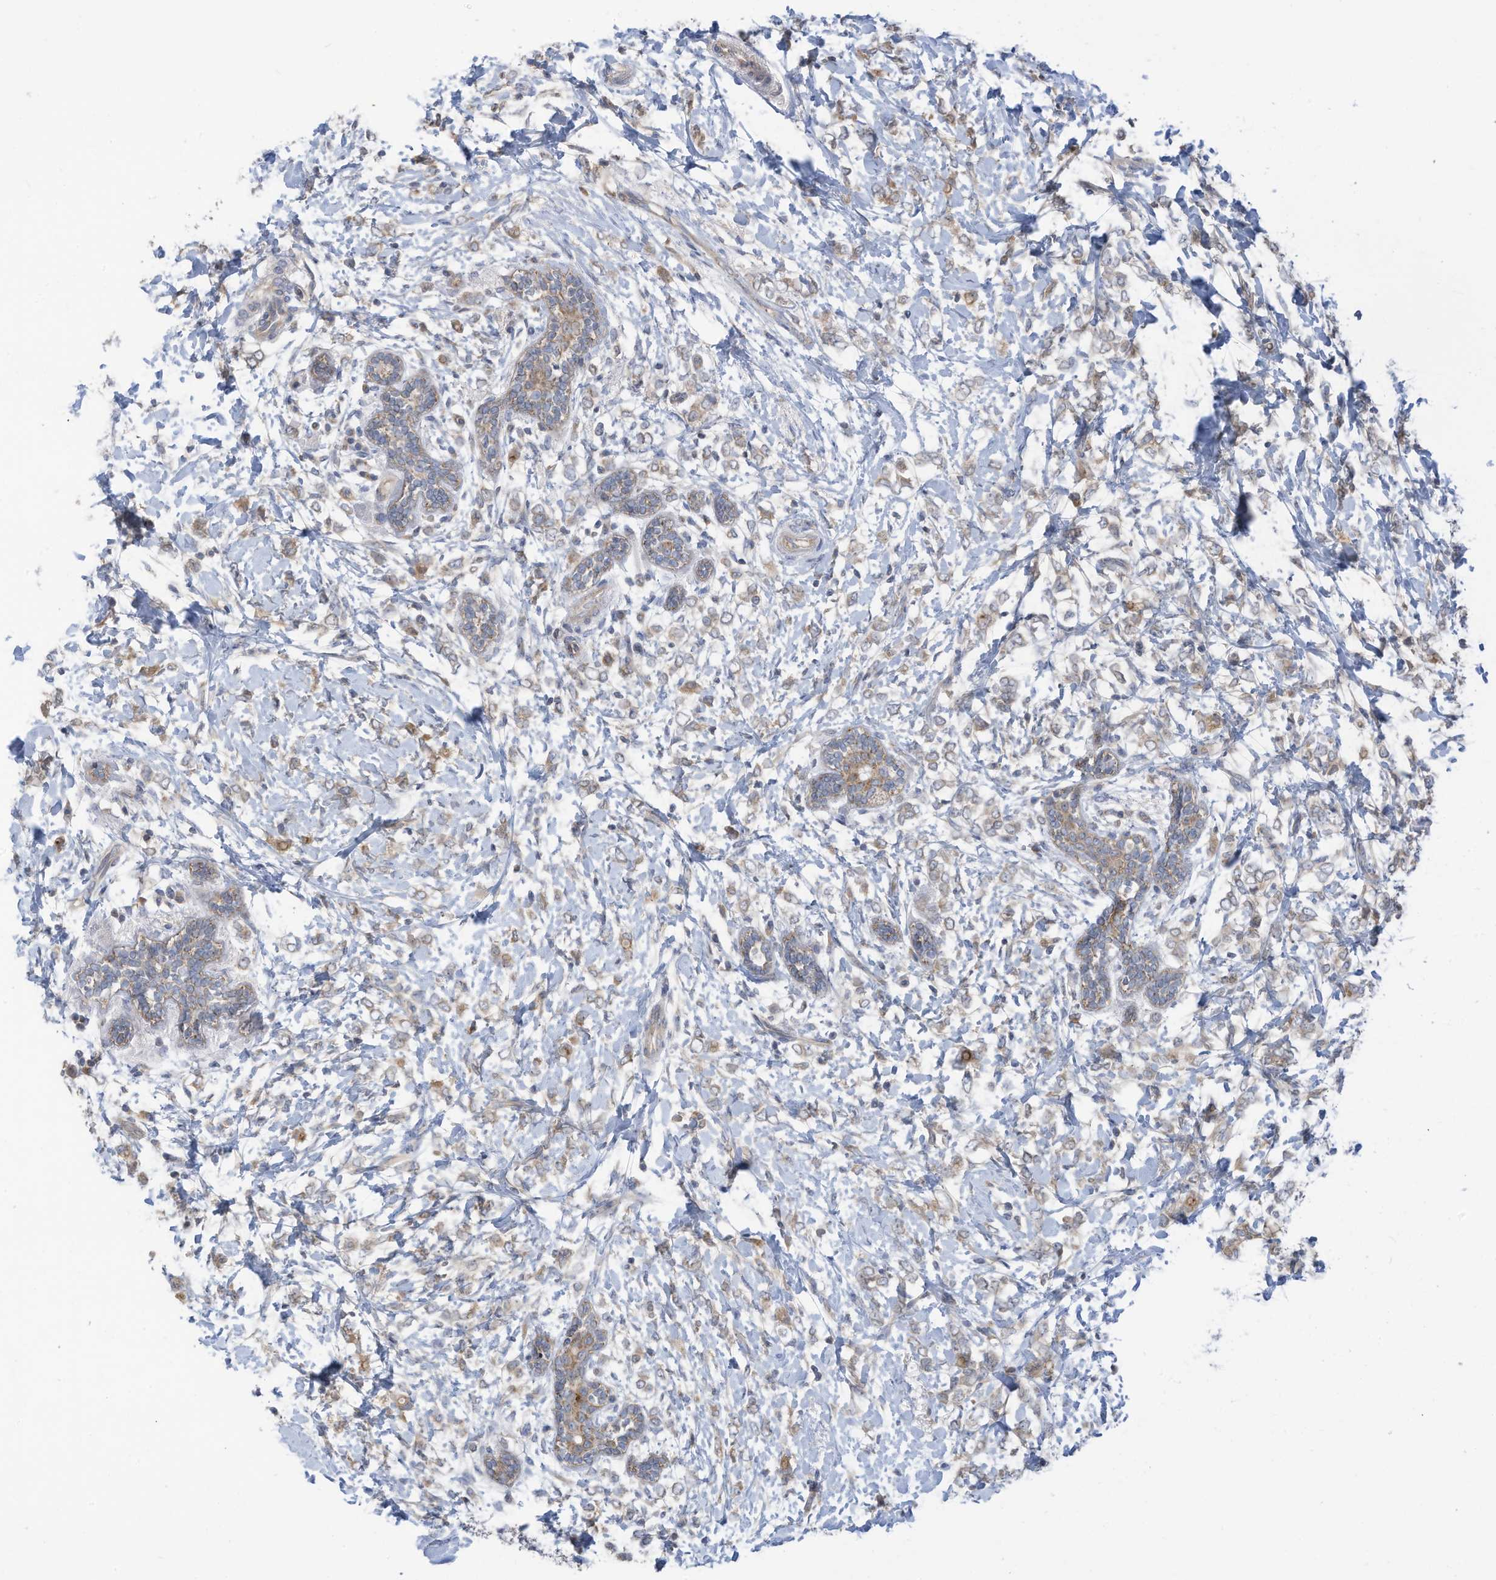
{"staining": {"intensity": "weak", "quantity": ">75%", "location": "cytoplasmic/membranous"}, "tissue": "breast cancer", "cell_type": "Tumor cells", "image_type": "cancer", "snomed": [{"axis": "morphology", "description": "Normal tissue, NOS"}, {"axis": "morphology", "description": "Lobular carcinoma"}, {"axis": "topography", "description": "Breast"}], "caption": "IHC image of neoplastic tissue: breast lobular carcinoma stained using immunohistochemistry (IHC) demonstrates low levels of weak protein expression localized specifically in the cytoplasmic/membranous of tumor cells, appearing as a cytoplasmic/membranous brown color.", "gene": "SCGB1D2", "patient": {"sex": "female", "age": 47}}